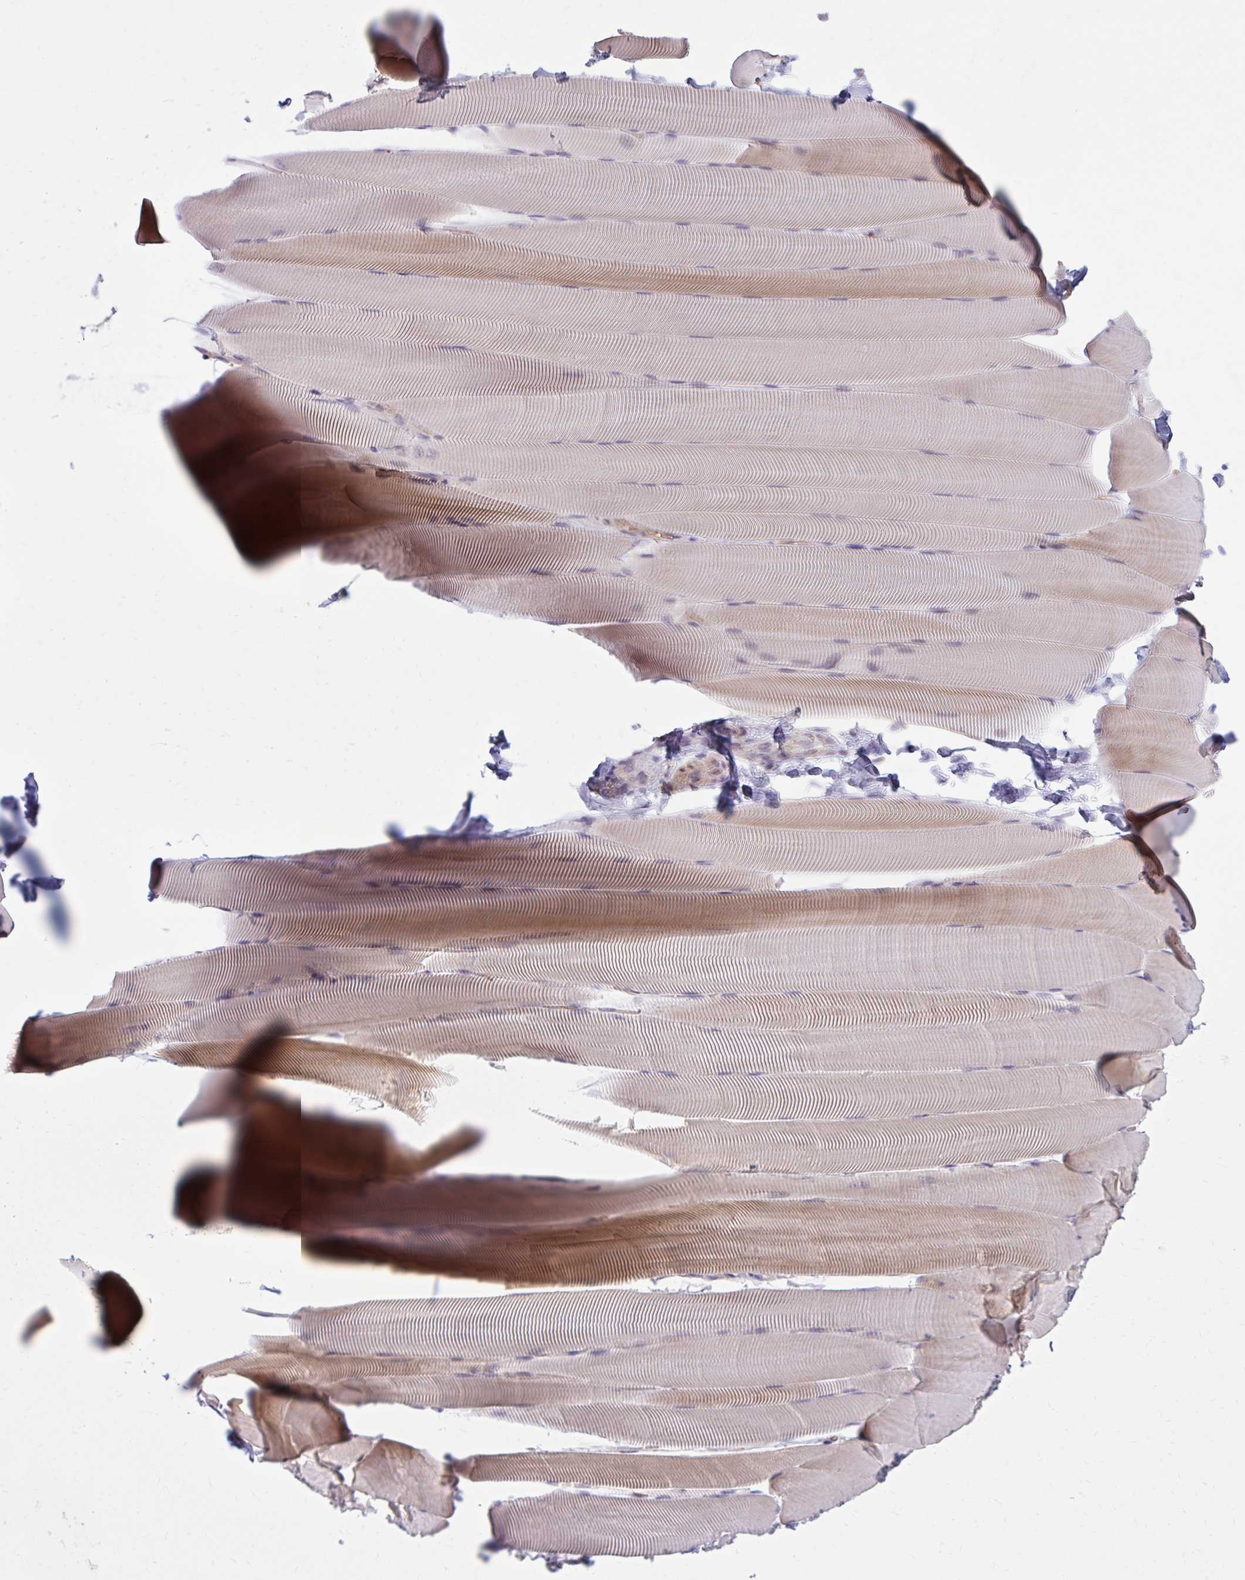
{"staining": {"intensity": "moderate", "quantity": "<25%", "location": "cytoplasmic/membranous"}, "tissue": "skeletal muscle", "cell_type": "Myocytes", "image_type": "normal", "snomed": [{"axis": "morphology", "description": "Normal tissue, NOS"}, {"axis": "topography", "description": "Skeletal muscle"}], "caption": "Protein expression analysis of benign skeletal muscle shows moderate cytoplasmic/membranous positivity in about <25% of myocytes.", "gene": "SNF8", "patient": {"sex": "male", "age": 25}}